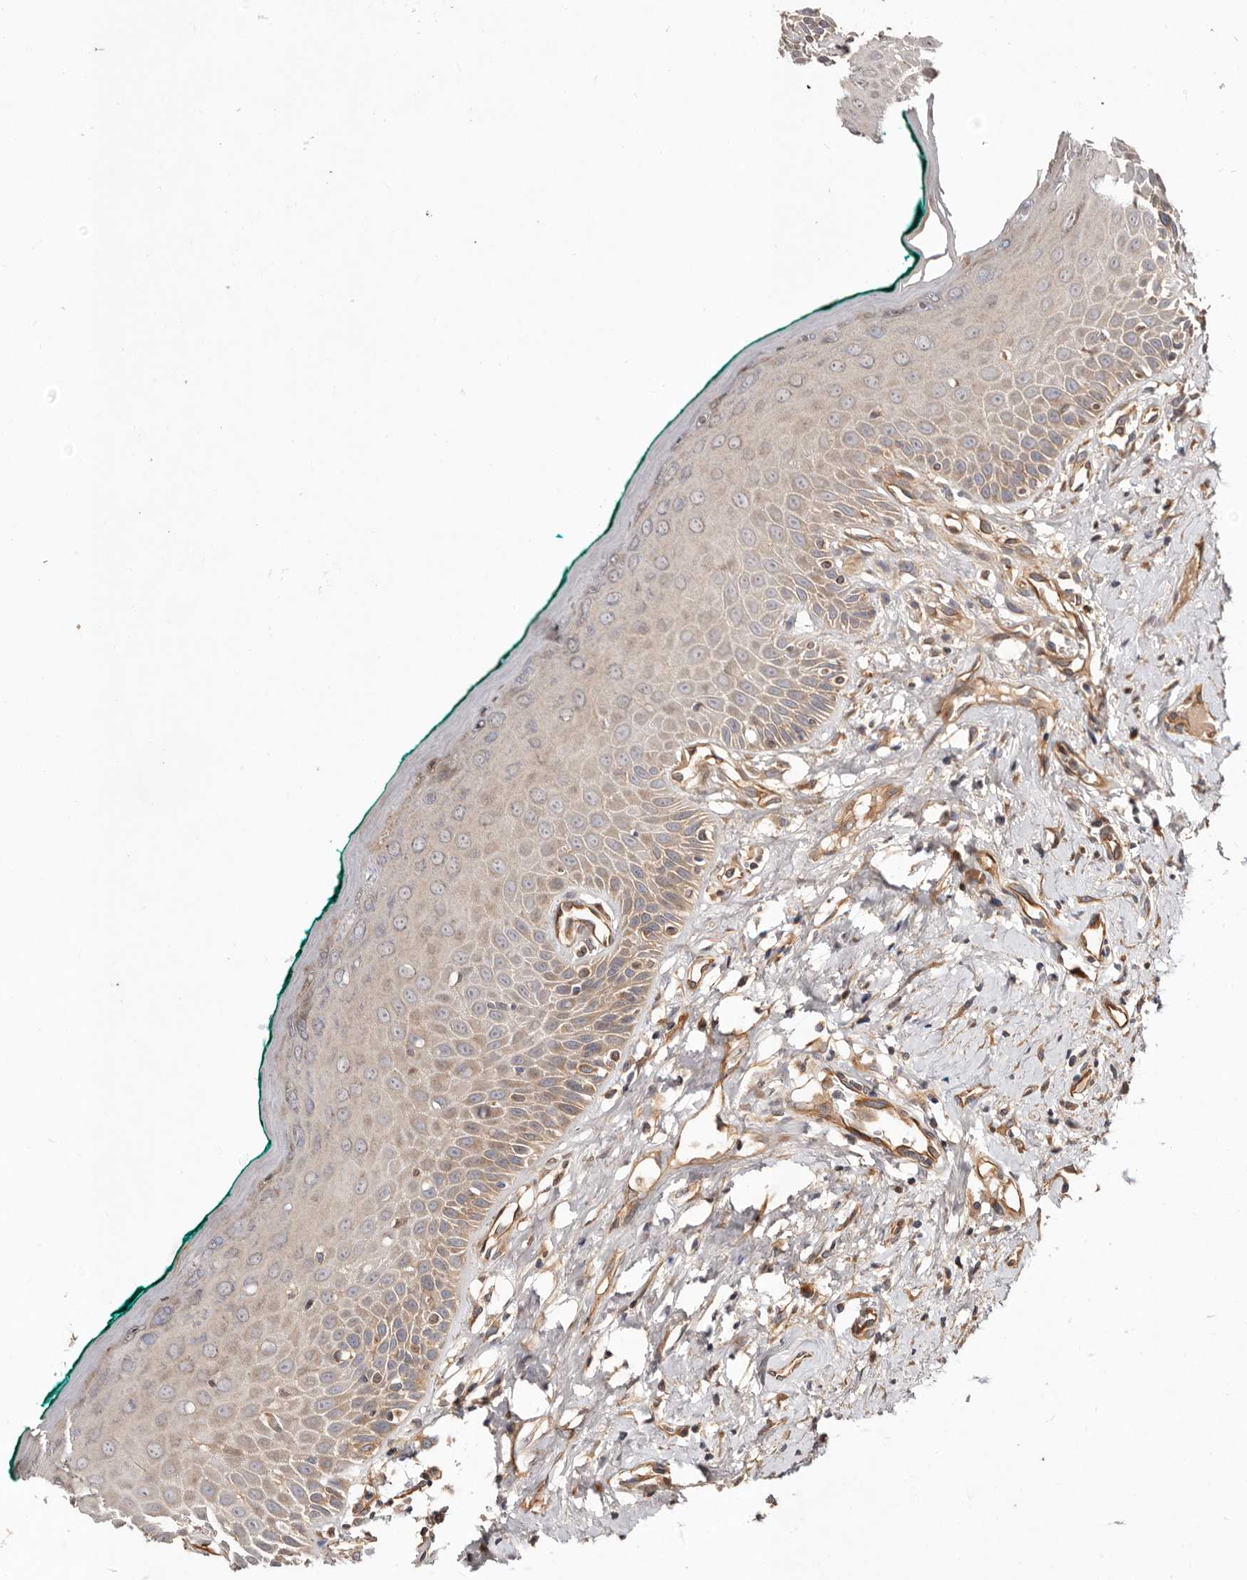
{"staining": {"intensity": "moderate", "quantity": ">75%", "location": "cytoplasmic/membranous"}, "tissue": "oral mucosa", "cell_type": "Squamous epithelial cells", "image_type": "normal", "snomed": [{"axis": "morphology", "description": "Normal tissue, NOS"}, {"axis": "topography", "description": "Oral tissue"}], "caption": "Human oral mucosa stained with a brown dye displays moderate cytoplasmic/membranous positive positivity in approximately >75% of squamous epithelial cells.", "gene": "MACF1", "patient": {"sex": "female", "age": 70}}